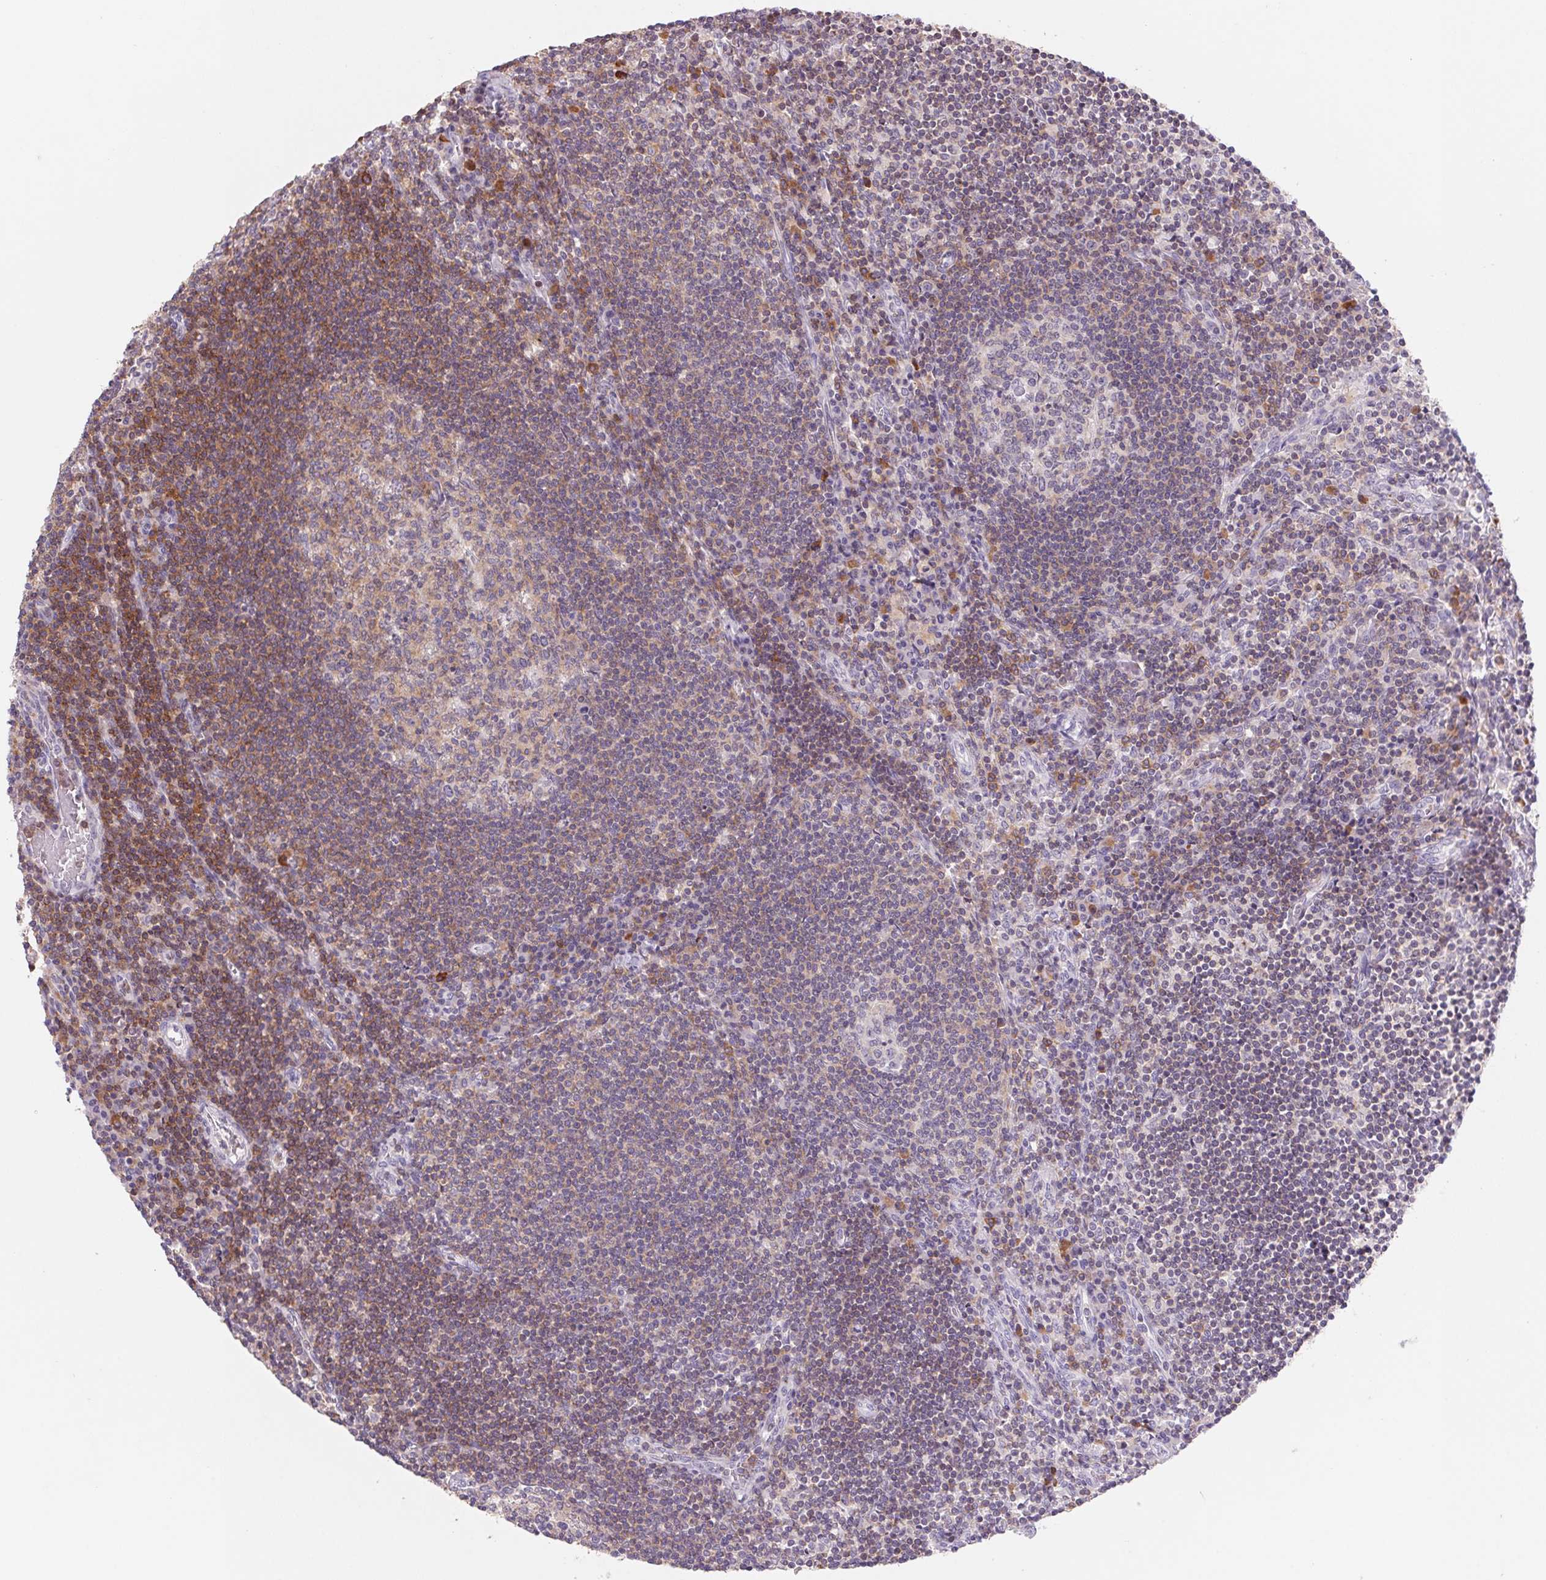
{"staining": {"intensity": "weak", "quantity": "25%-75%", "location": "cytoplasmic/membranous"}, "tissue": "lymph node", "cell_type": "Germinal center cells", "image_type": "normal", "snomed": [{"axis": "morphology", "description": "Normal tissue, NOS"}, {"axis": "topography", "description": "Lymph node"}], "caption": "DAB immunohistochemical staining of normal lymph node displays weak cytoplasmic/membranous protein positivity in approximately 25%-75% of germinal center cells. (Brightfield microscopy of DAB IHC at high magnification).", "gene": "KIF26A", "patient": {"sex": "male", "age": 67}}